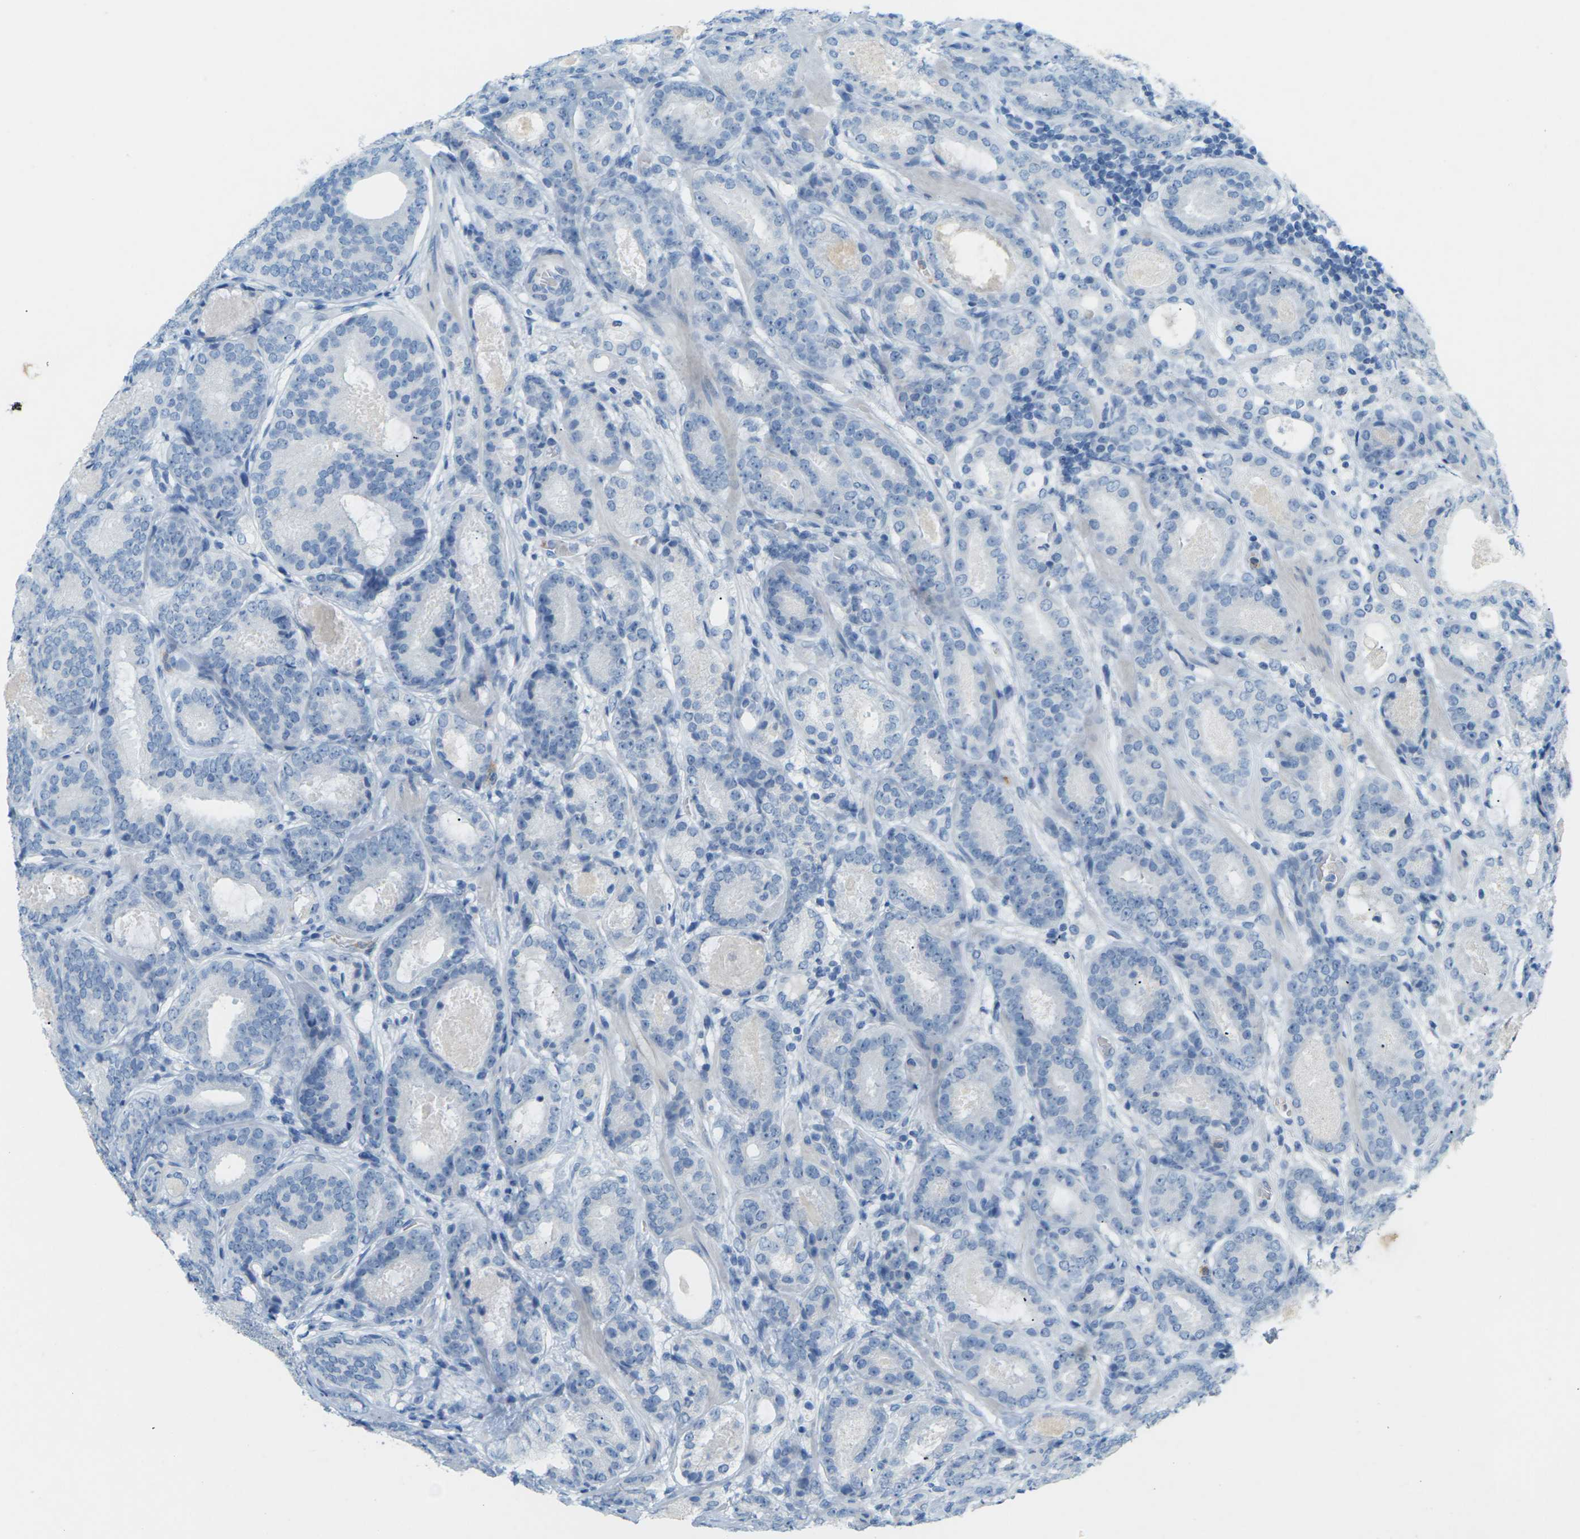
{"staining": {"intensity": "negative", "quantity": "none", "location": "none"}, "tissue": "prostate cancer", "cell_type": "Tumor cells", "image_type": "cancer", "snomed": [{"axis": "morphology", "description": "Adenocarcinoma, Low grade"}, {"axis": "topography", "description": "Prostate"}], "caption": "High magnification brightfield microscopy of adenocarcinoma (low-grade) (prostate) stained with DAB (brown) and counterstained with hematoxylin (blue): tumor cells show no significant expression.", "gene": "CDH16", "patient": {"sex": "male", "age": 69}}